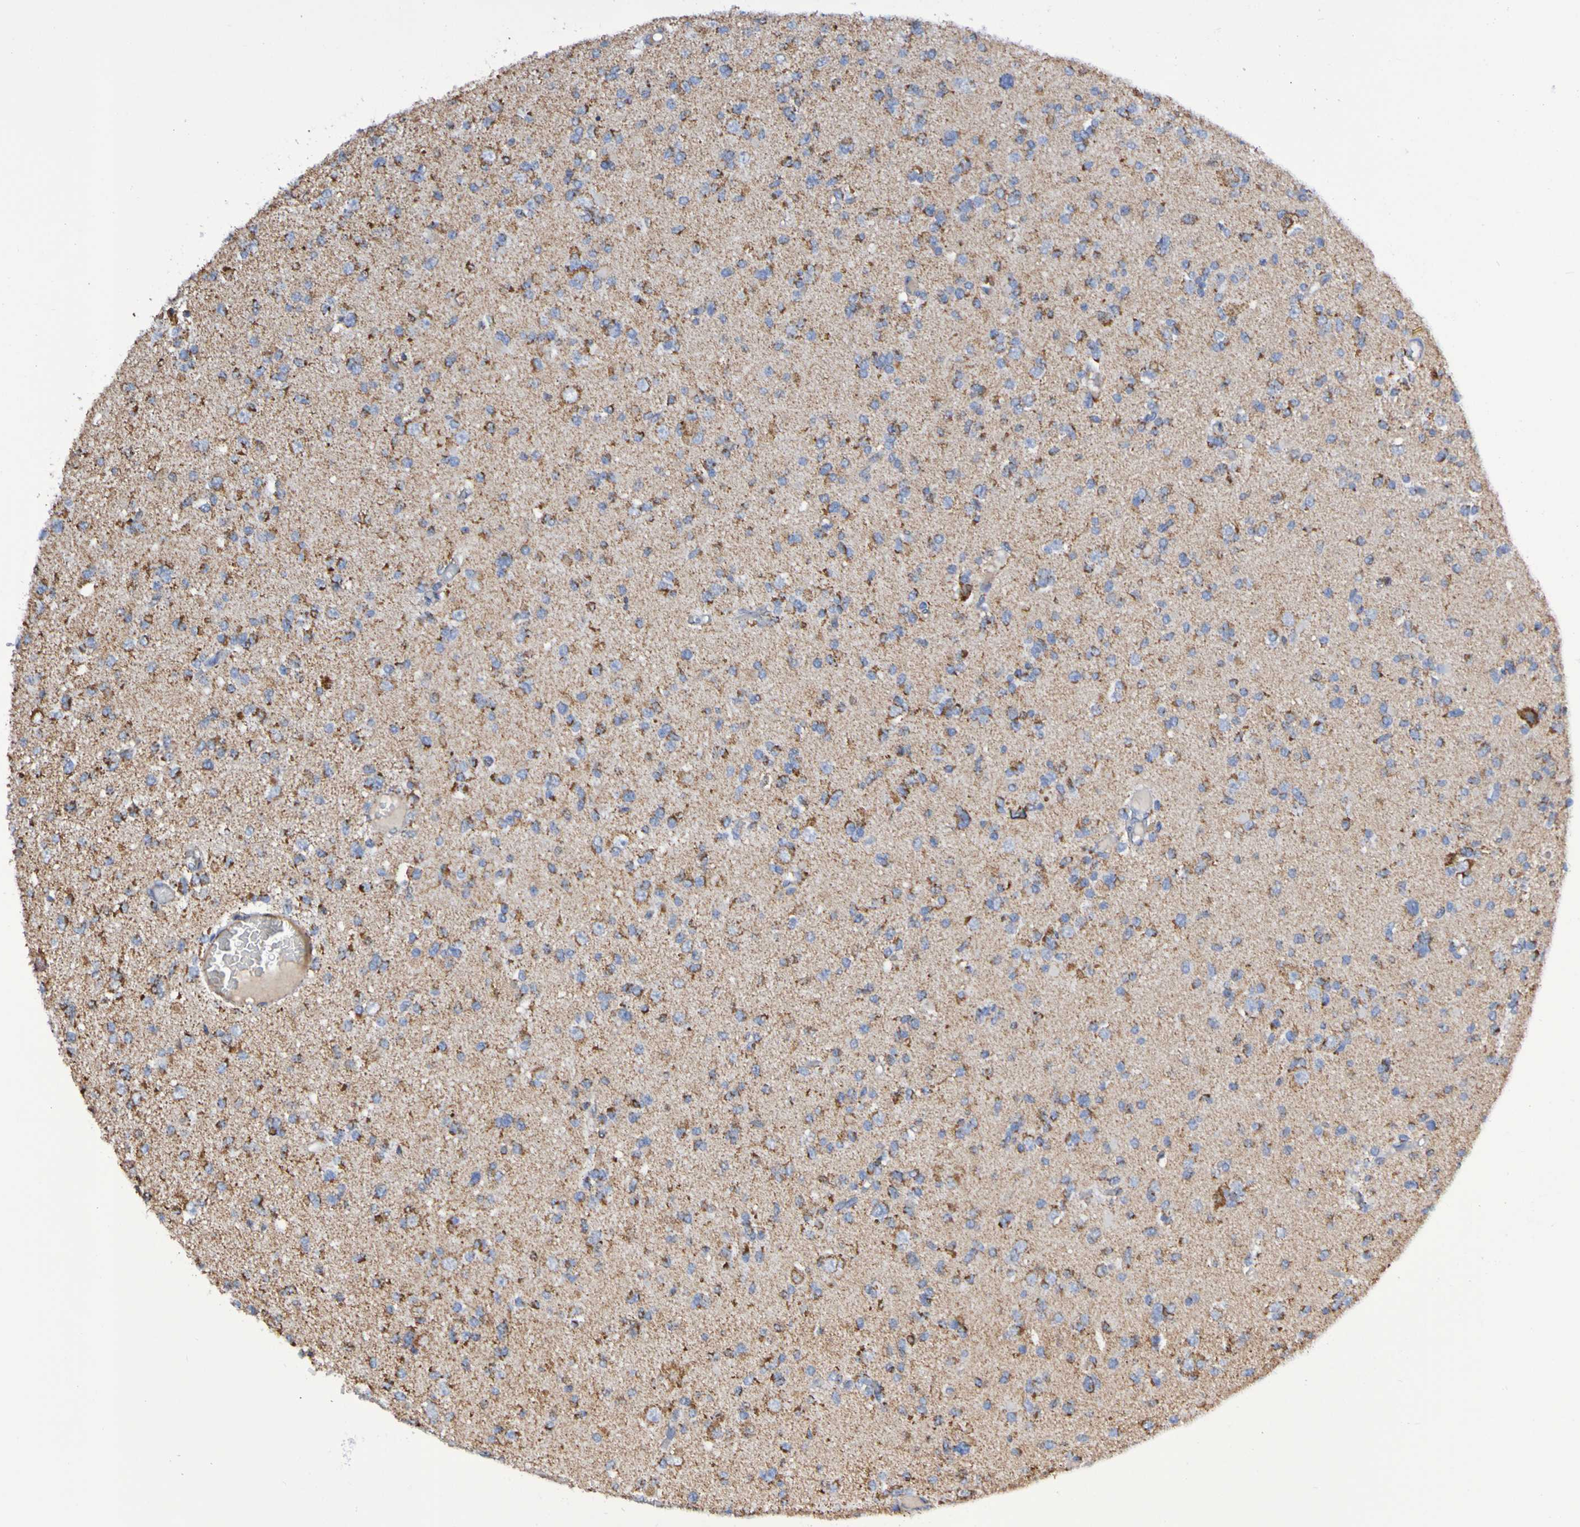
{"staining": {"intensity": "moderate", "quantity": "25%-75%", "location": "cytoplasmic/membranous"}, "tissue": "glioma", "cell_type": "Tumor cells", "image_type": "cancer", "snomed": [{"axis": "morphology", "description": "Glioma, malignant, Low grade"}, {"axis": "topography", "description": "Brain"}], "caption": "About 25%-75% of tumor cells in glioma reveal moderate cytoplasmic/membranous protein staining as visualized by brown immunohistochemical staining.", "gene": "IL18R1", "patient": {"sex": "female", "age": 22}}